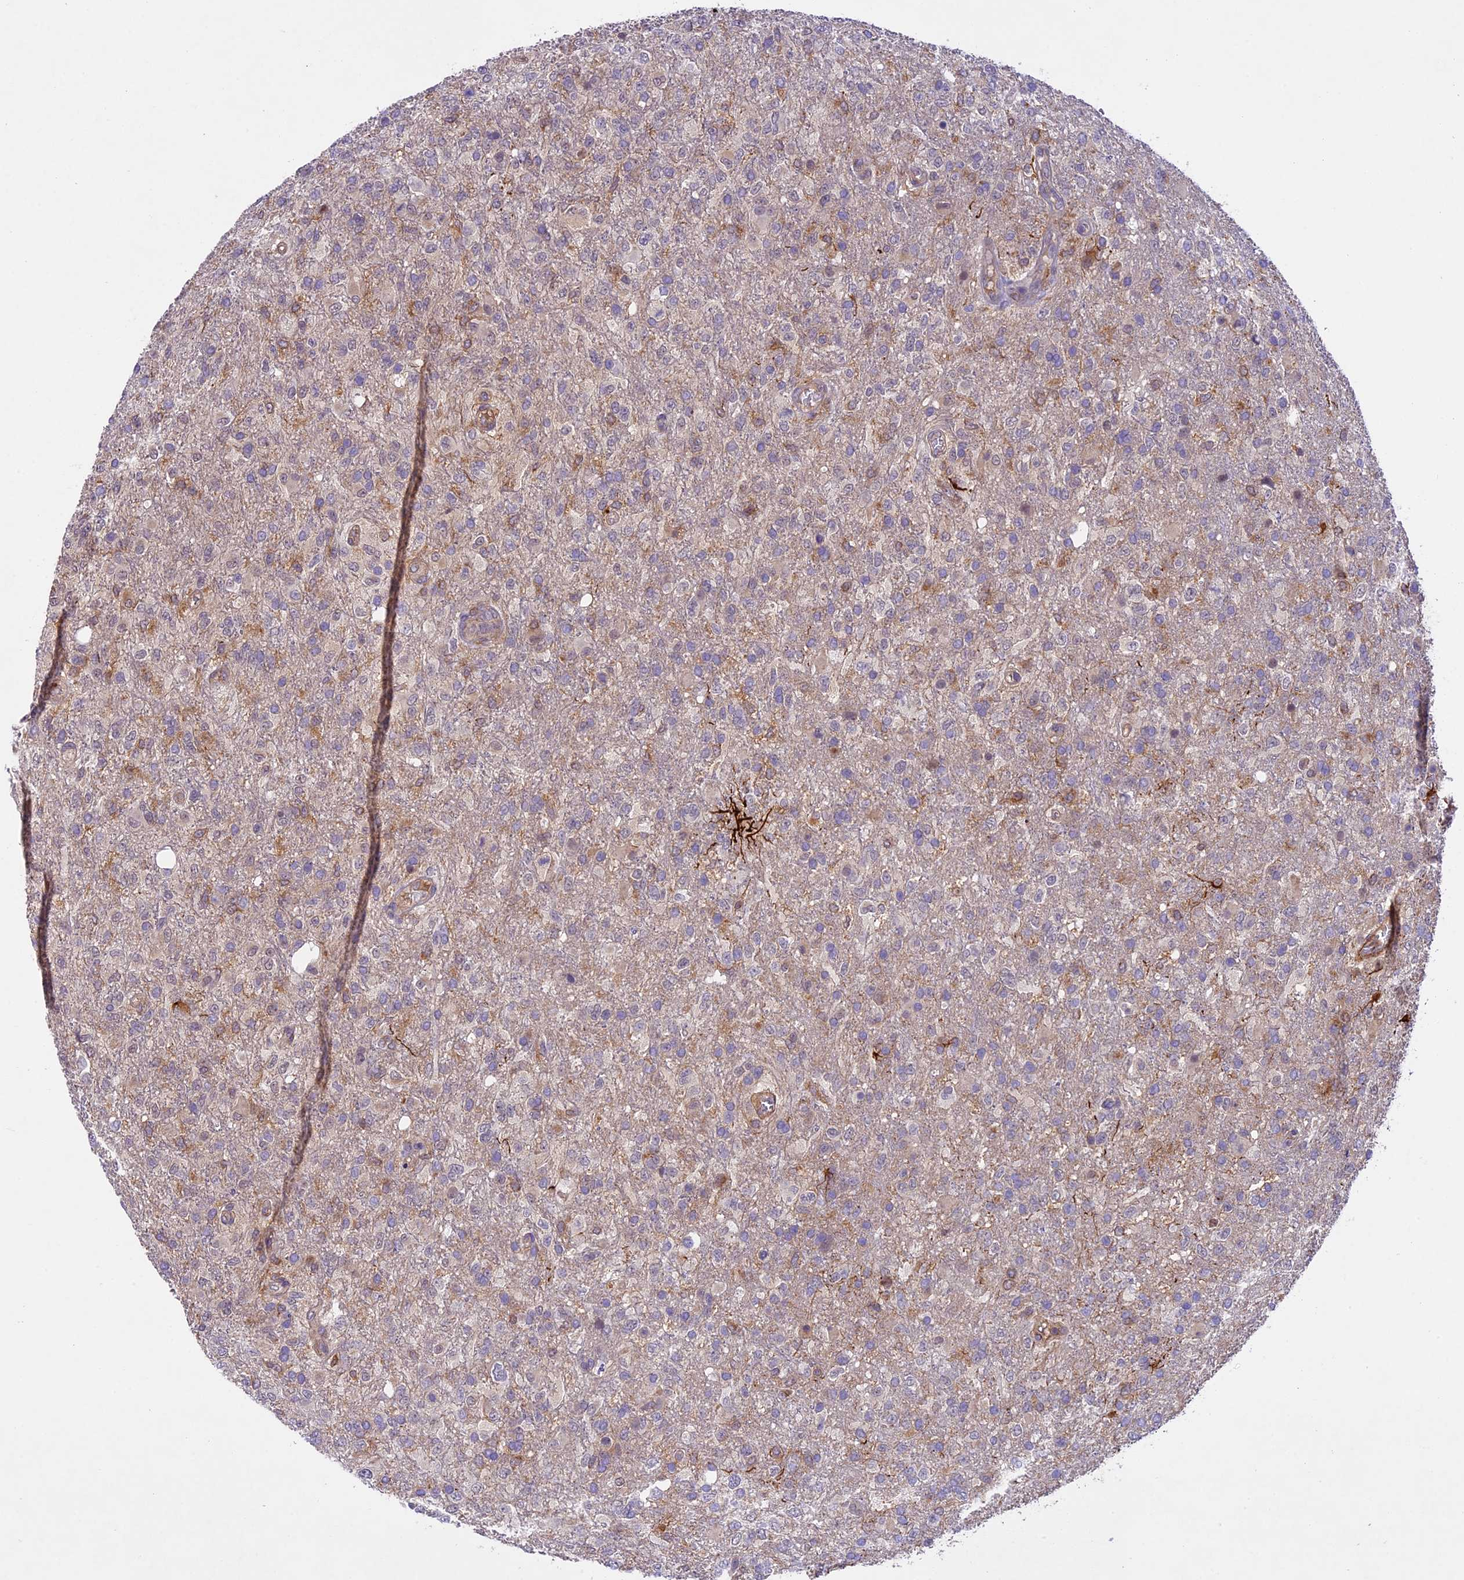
{"staining": {"intensity": "negative", "quantity": "none", "location": "none"}, "tissue": "glioma", "cell_type": "Tumor cells", "image_type": "cancer", "snomed": [{"axis": "morphology", "description": "Glioma, malignant, High grade"}, {"axis": "topography", "description": "Brain"}], "caption": "Human glioma stained for a protein using immunohistochemistry (IHC) exhibits no staining in tumor cells.", "gene": "TBC1D1", "patient": {"sex": "female", "age": 74}}